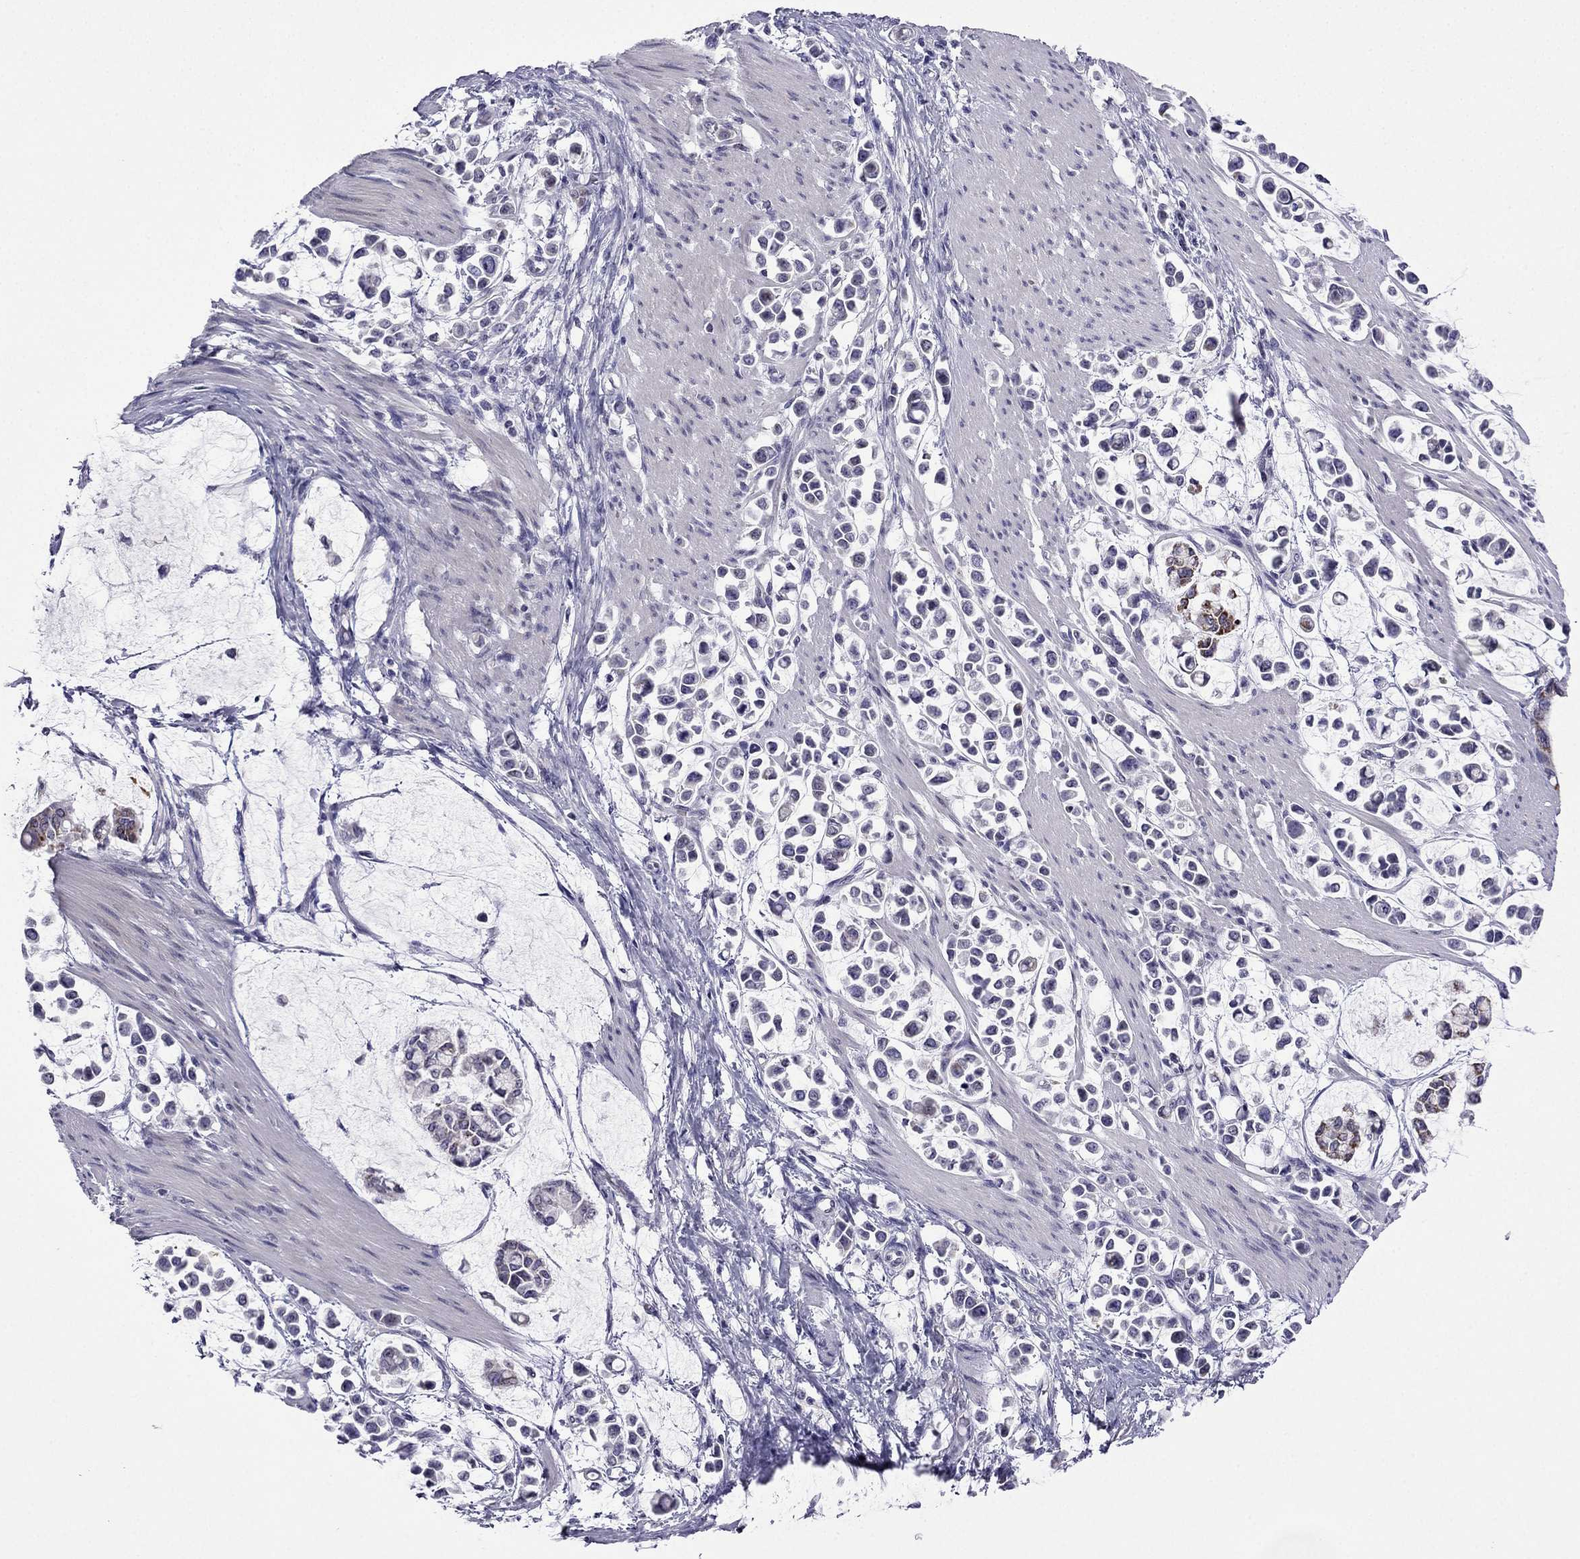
{"staining": {"intensity": "negative", "quantity": "none", "location": "none"}, "tissue": "stomach cancer", "cell_type": "Tumor cells", "image_type": "cancer", "snomed": [{"axis": "morphology", "description": "Adenocarcinoma, NOS"}, {"axis": "topography", "description": "Stomach"}], "caption": "IHC of stomach cancer (adenocarcinoma) demonstrates no positivity in tumor cells.", "gene": "POM121L12", "patient": {"sex": "male", "age": 82}}